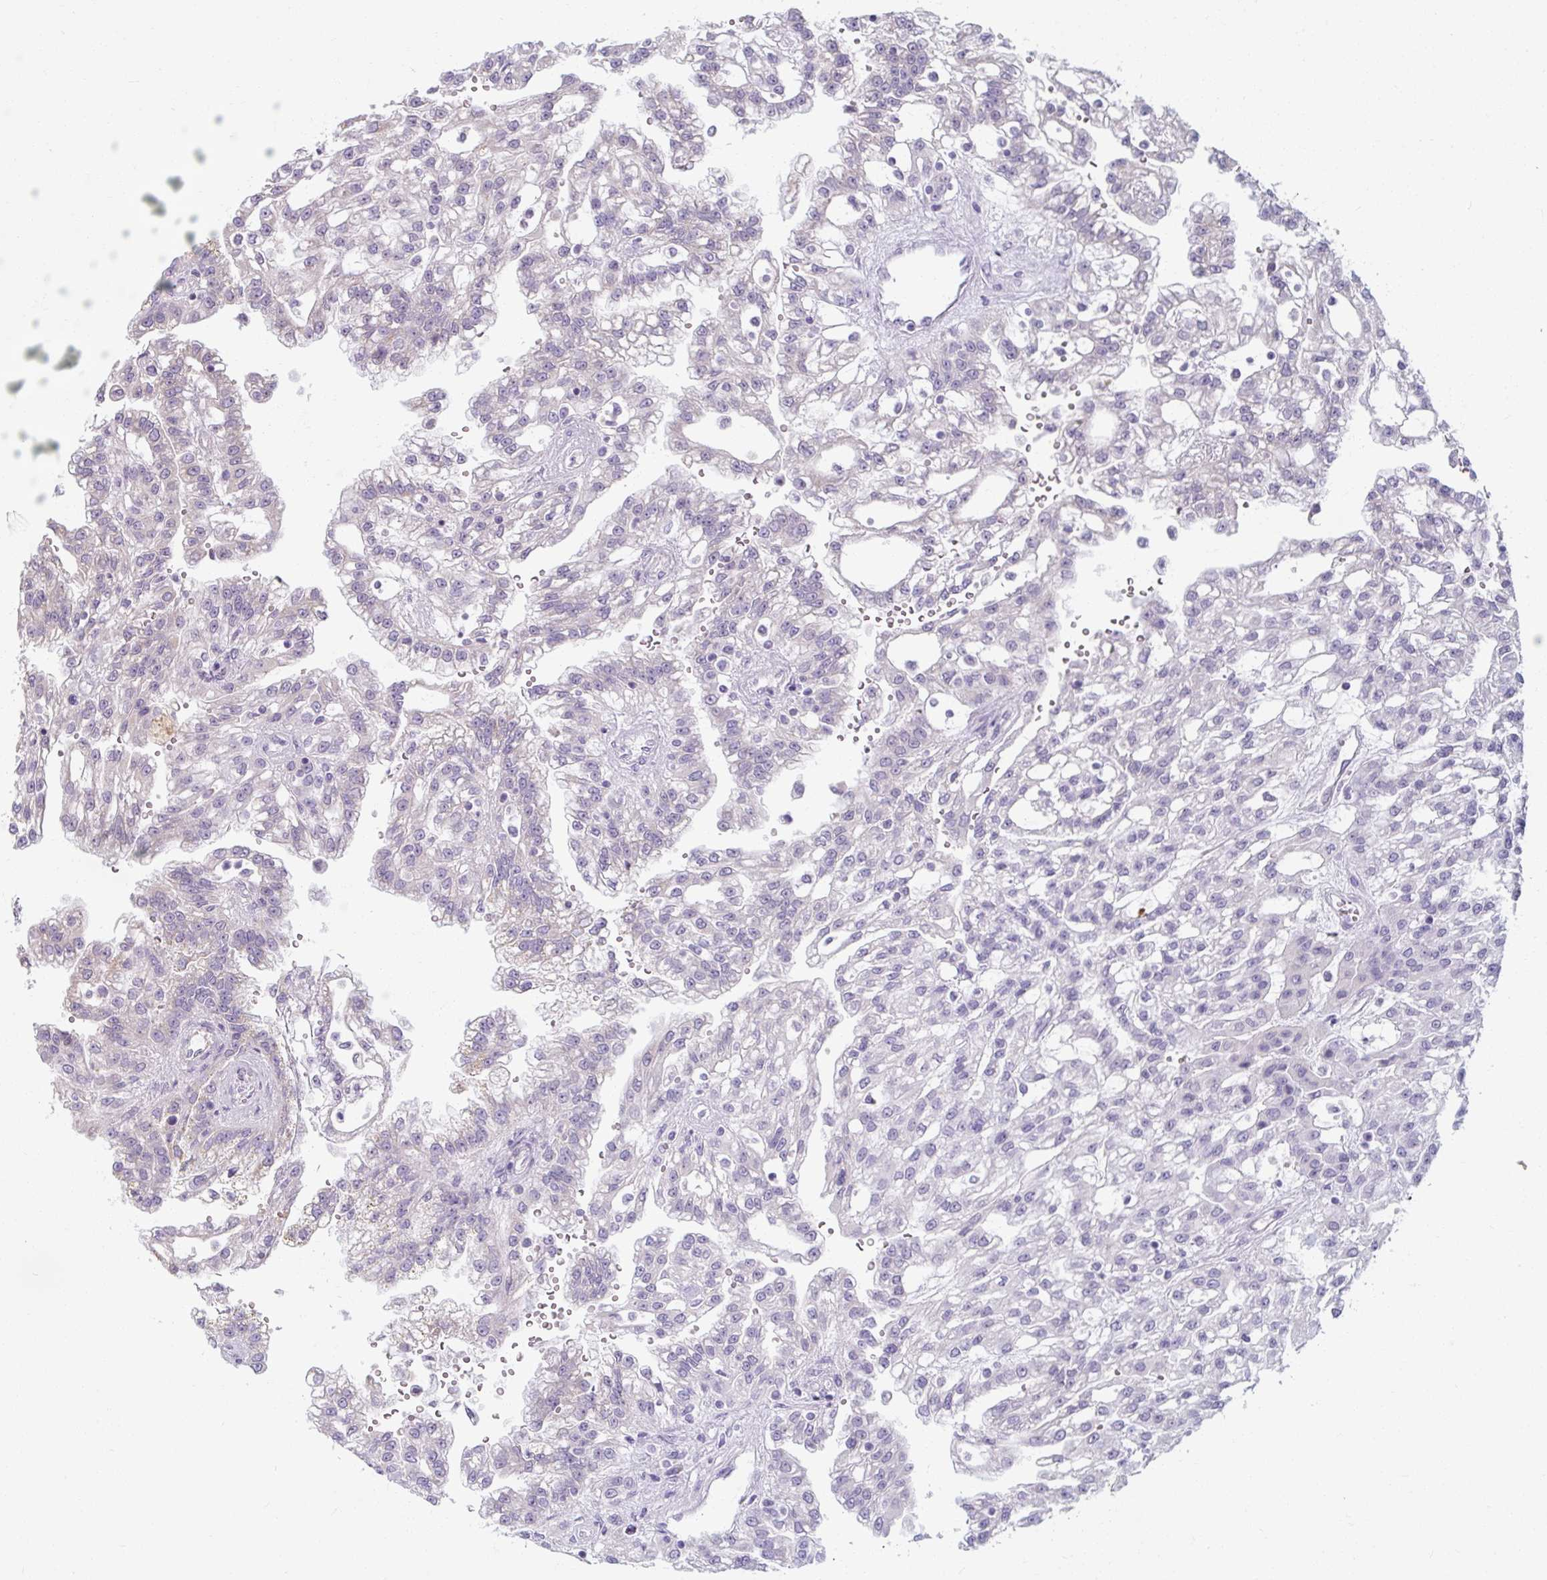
{"staining": {"intensity": "negative", "quantity": "none", "location": "none"}, "tissue": "renal cancer", "cell_type": "Tumor cells", "image_type": "cancer", "snomed": [{"axis": "morphology", "description": "Adenocarcinoma, NOS"}, {"axis": "topography", "description": "Kidney"}], "caption": "Immunohistochemistry histopathology image of renal adenocarcinoma stained for a protein (brown), which reveals no expression in tumor cells.", "gene": "TSEN54", "patient": {"sex": "male", "age": 63}}